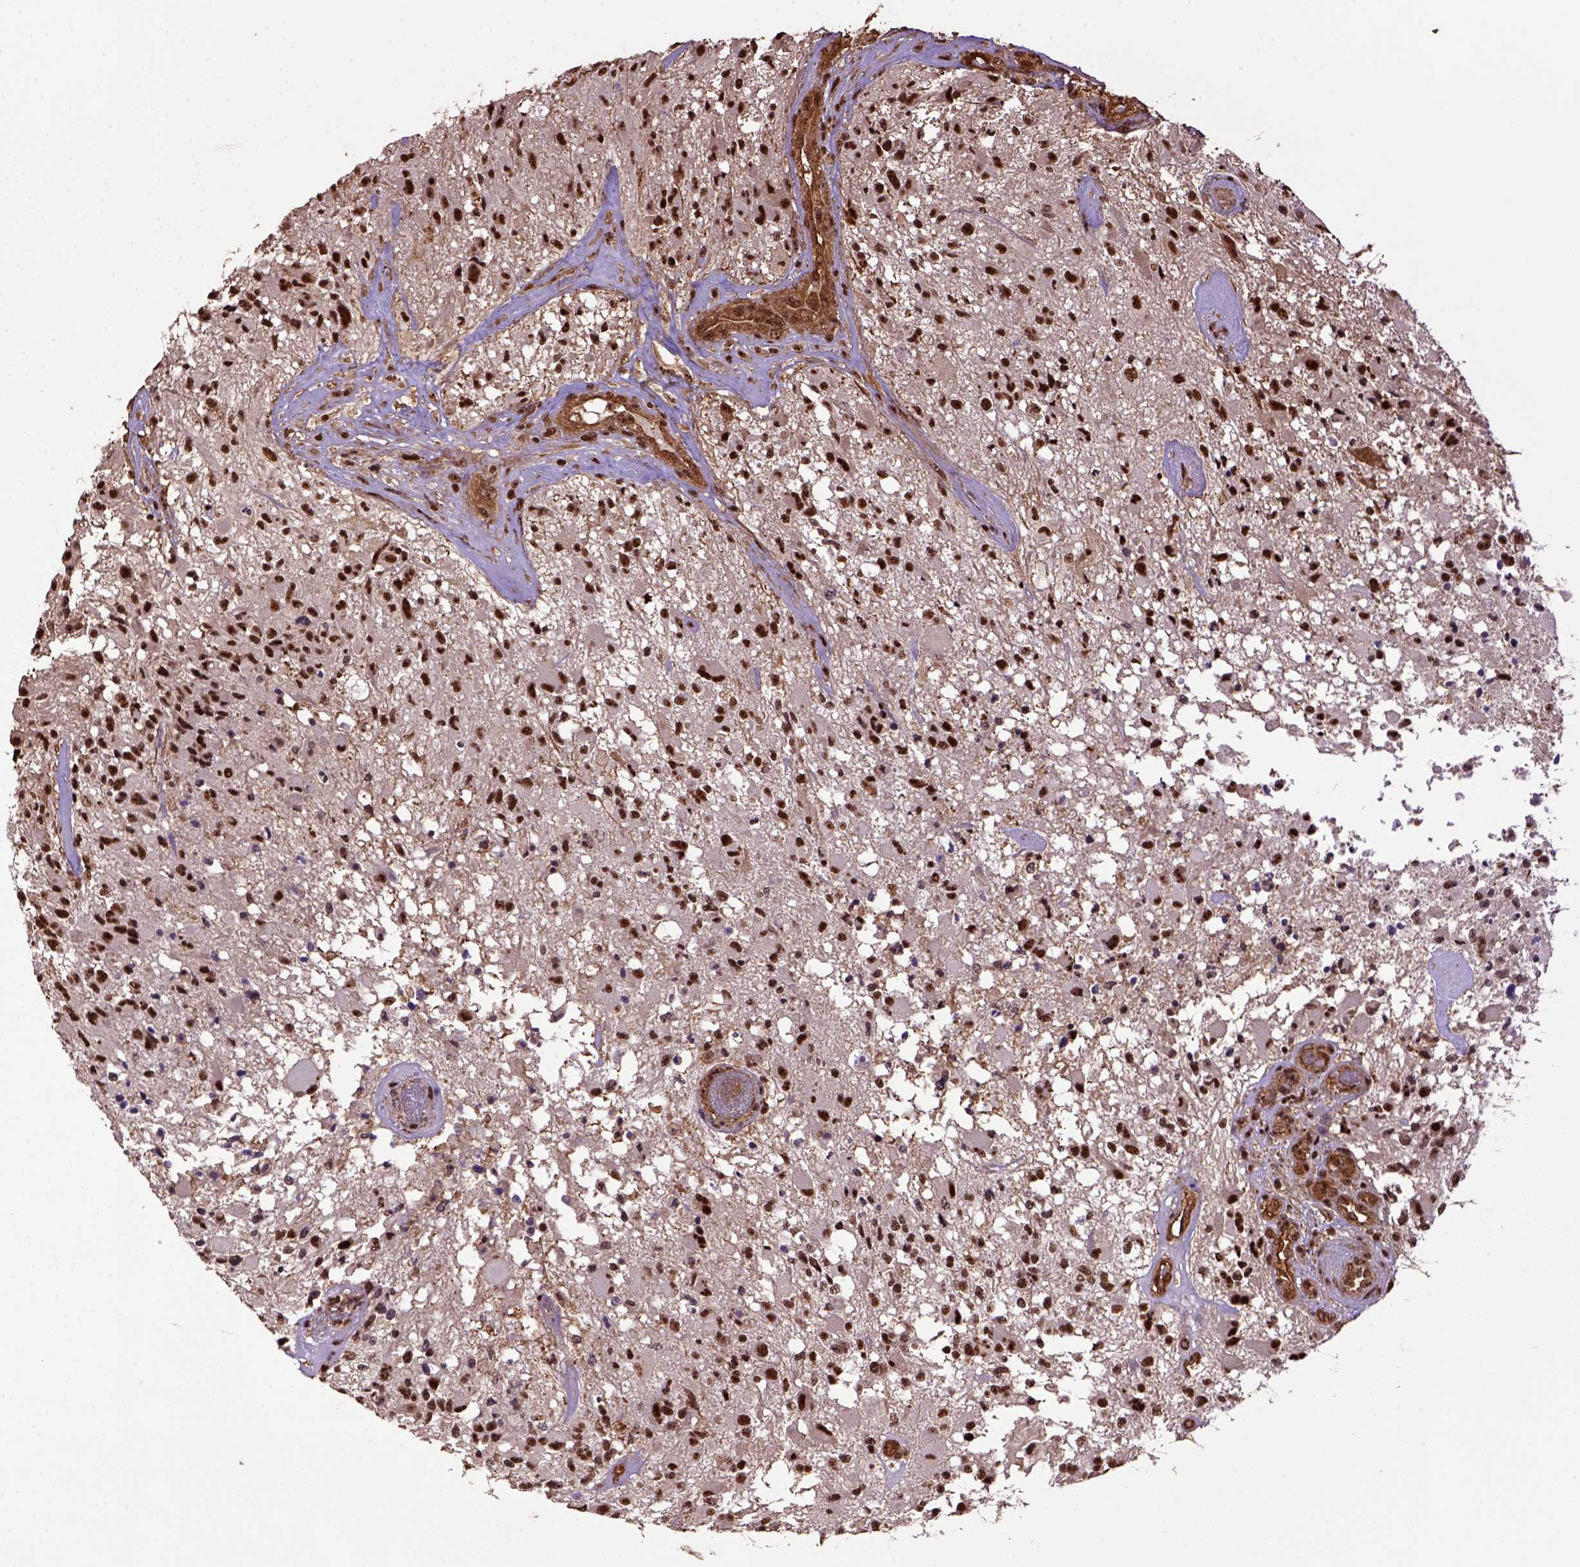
{"staining": {"intensity": "strong", "quantity": ">75%", "location": "nuclear"}, "tissue": "glioma", "cell_type": "Tumor cells", "image_type": "cancer", "snomed": [{"axis": "morphology", "description": "Glioma, malignant, High grade"}, {"axis": "topography", "description": "Brain"}], "caption": "Immunohistochemistry micrograph of neoplastic tissue: glioma stained using IHC shows high levels of strong protein expression localized specifically in the nuclear of tumor cells, appearing as a nuclear brown color.", "gene": "PPIG", "patient": {"sex": "female", "age": 63}}